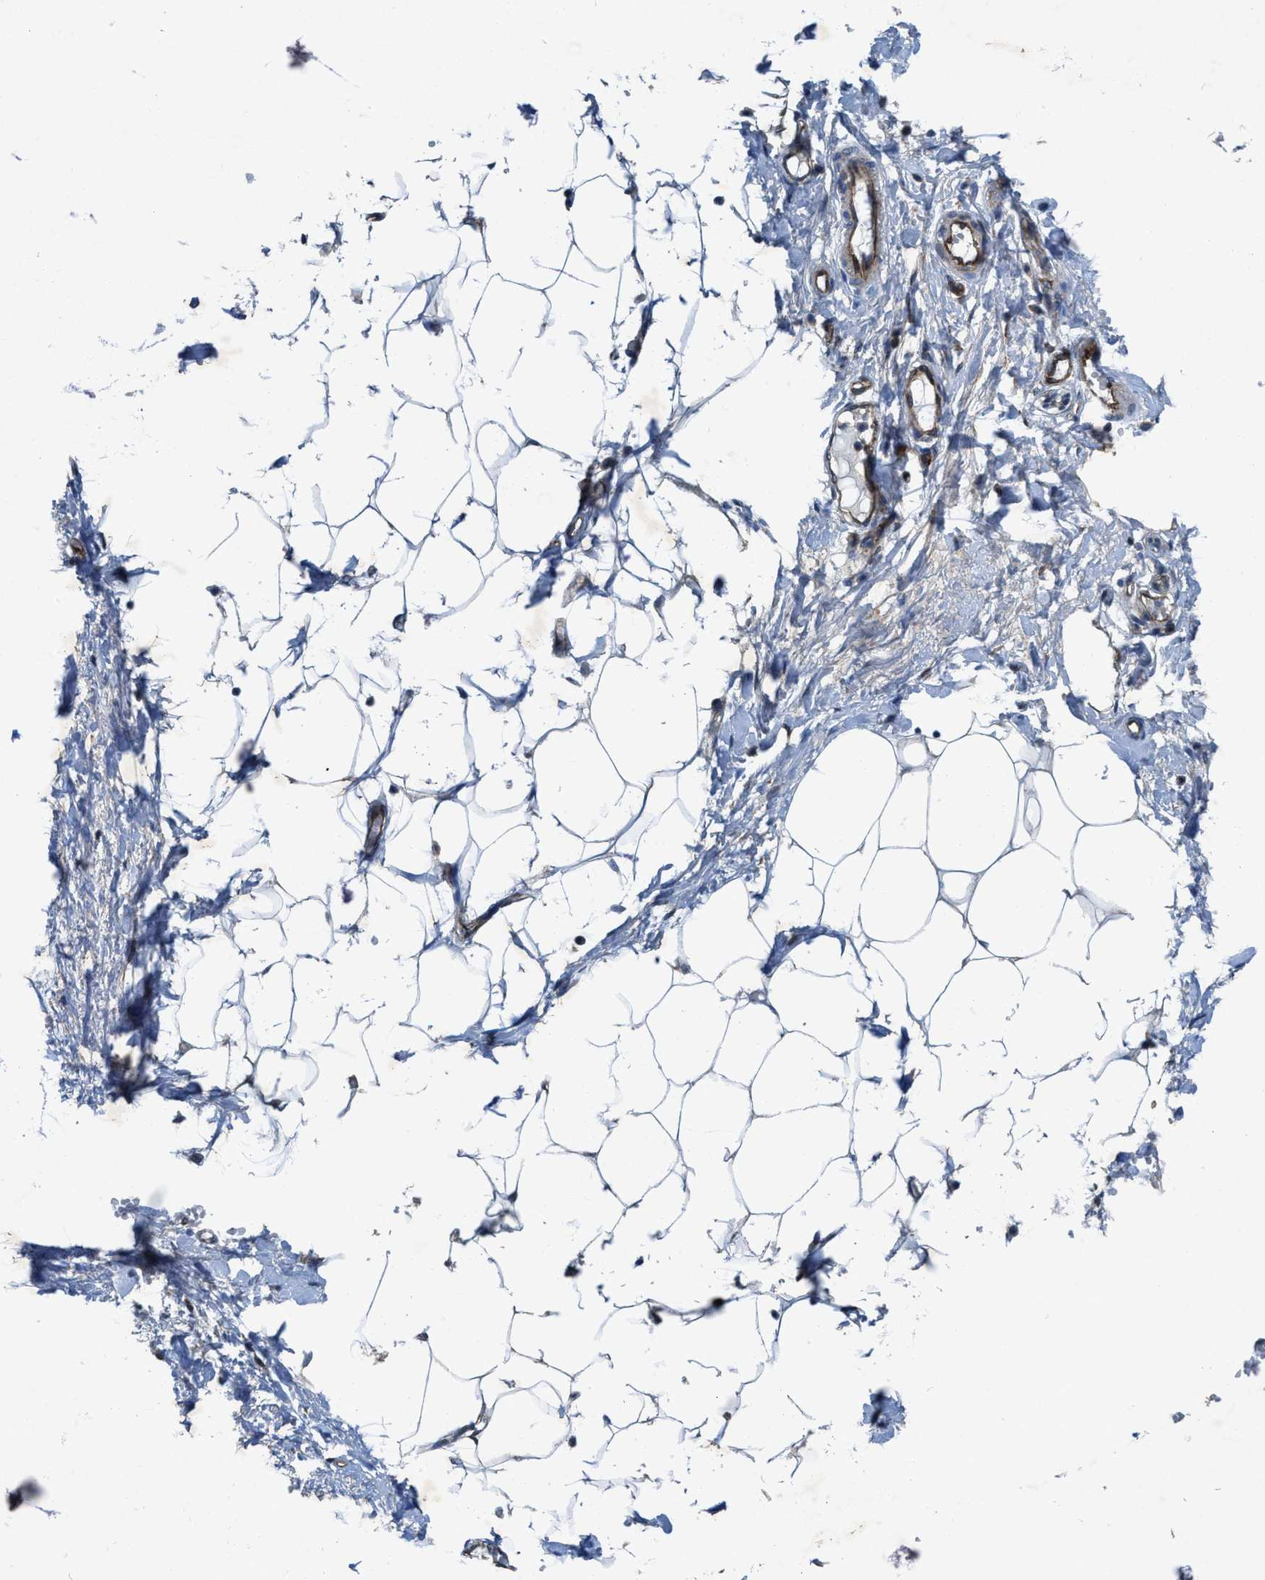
{"staining": {"intensity": "moderate", "quantity": "25%-75%", "location": "cytoplasmic/membranous"}, "tissue": "adipose tissue", "cell_type": "Adipocytes", "image_type": "normal", "snomed": [{"axis": "morphology", "description": "Normal tissue, NOS"}, {"axis": "topography", "description": "Soft tissue"}], "caption": "Immunohistochemistry (DAB) staining of benign human adipose tissue demonstrates moderate cytoplasmic/membranous protein staining in approximately 25%-75% of adipocytes.", "gene": "URGCP", "patient": {"sex": "male", "age": 72}}